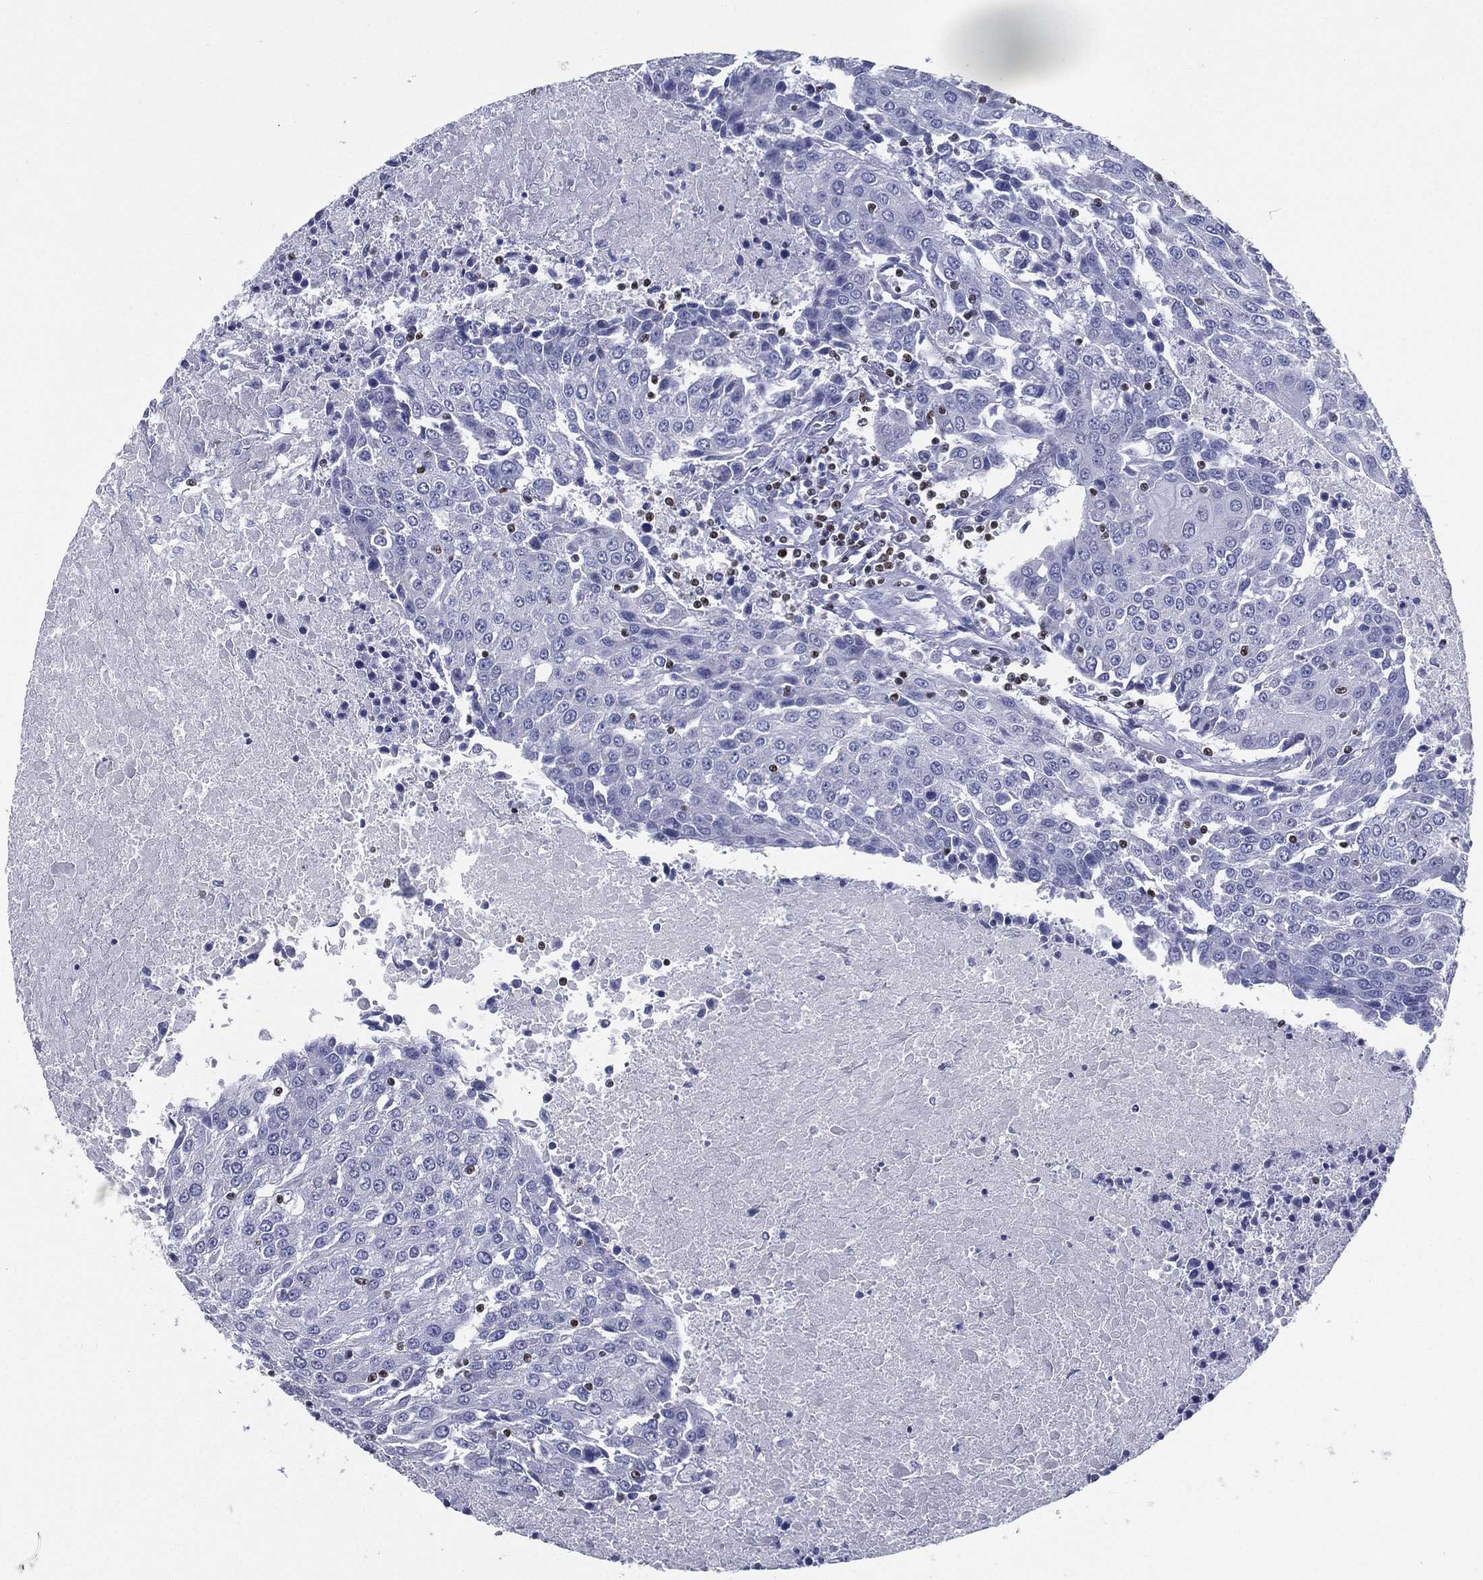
{"staining": {"intensity": "negative", "quantity": "none", "location": "none"}, "tissue": "urothelial cancer", "cell_type": "Tumor cells", "image_type": "cancer", "snomed": [{"axis": "morphology", "description": "Urothelial carcinoma, High grade"}, {"axis": "topography", "description": "Urinary bladder"}], "caption": "Immunohistochemistry (IHC) photomicrograph of neoplastic tissue: human high-grade urothelial carcinoma stained with DAB (3,3'-diaminobenzidine) demonstrates no significant protein expression in tumor cells.", "gene": "PYHIN1", "patient": {"sex": "female", "age": 85}}